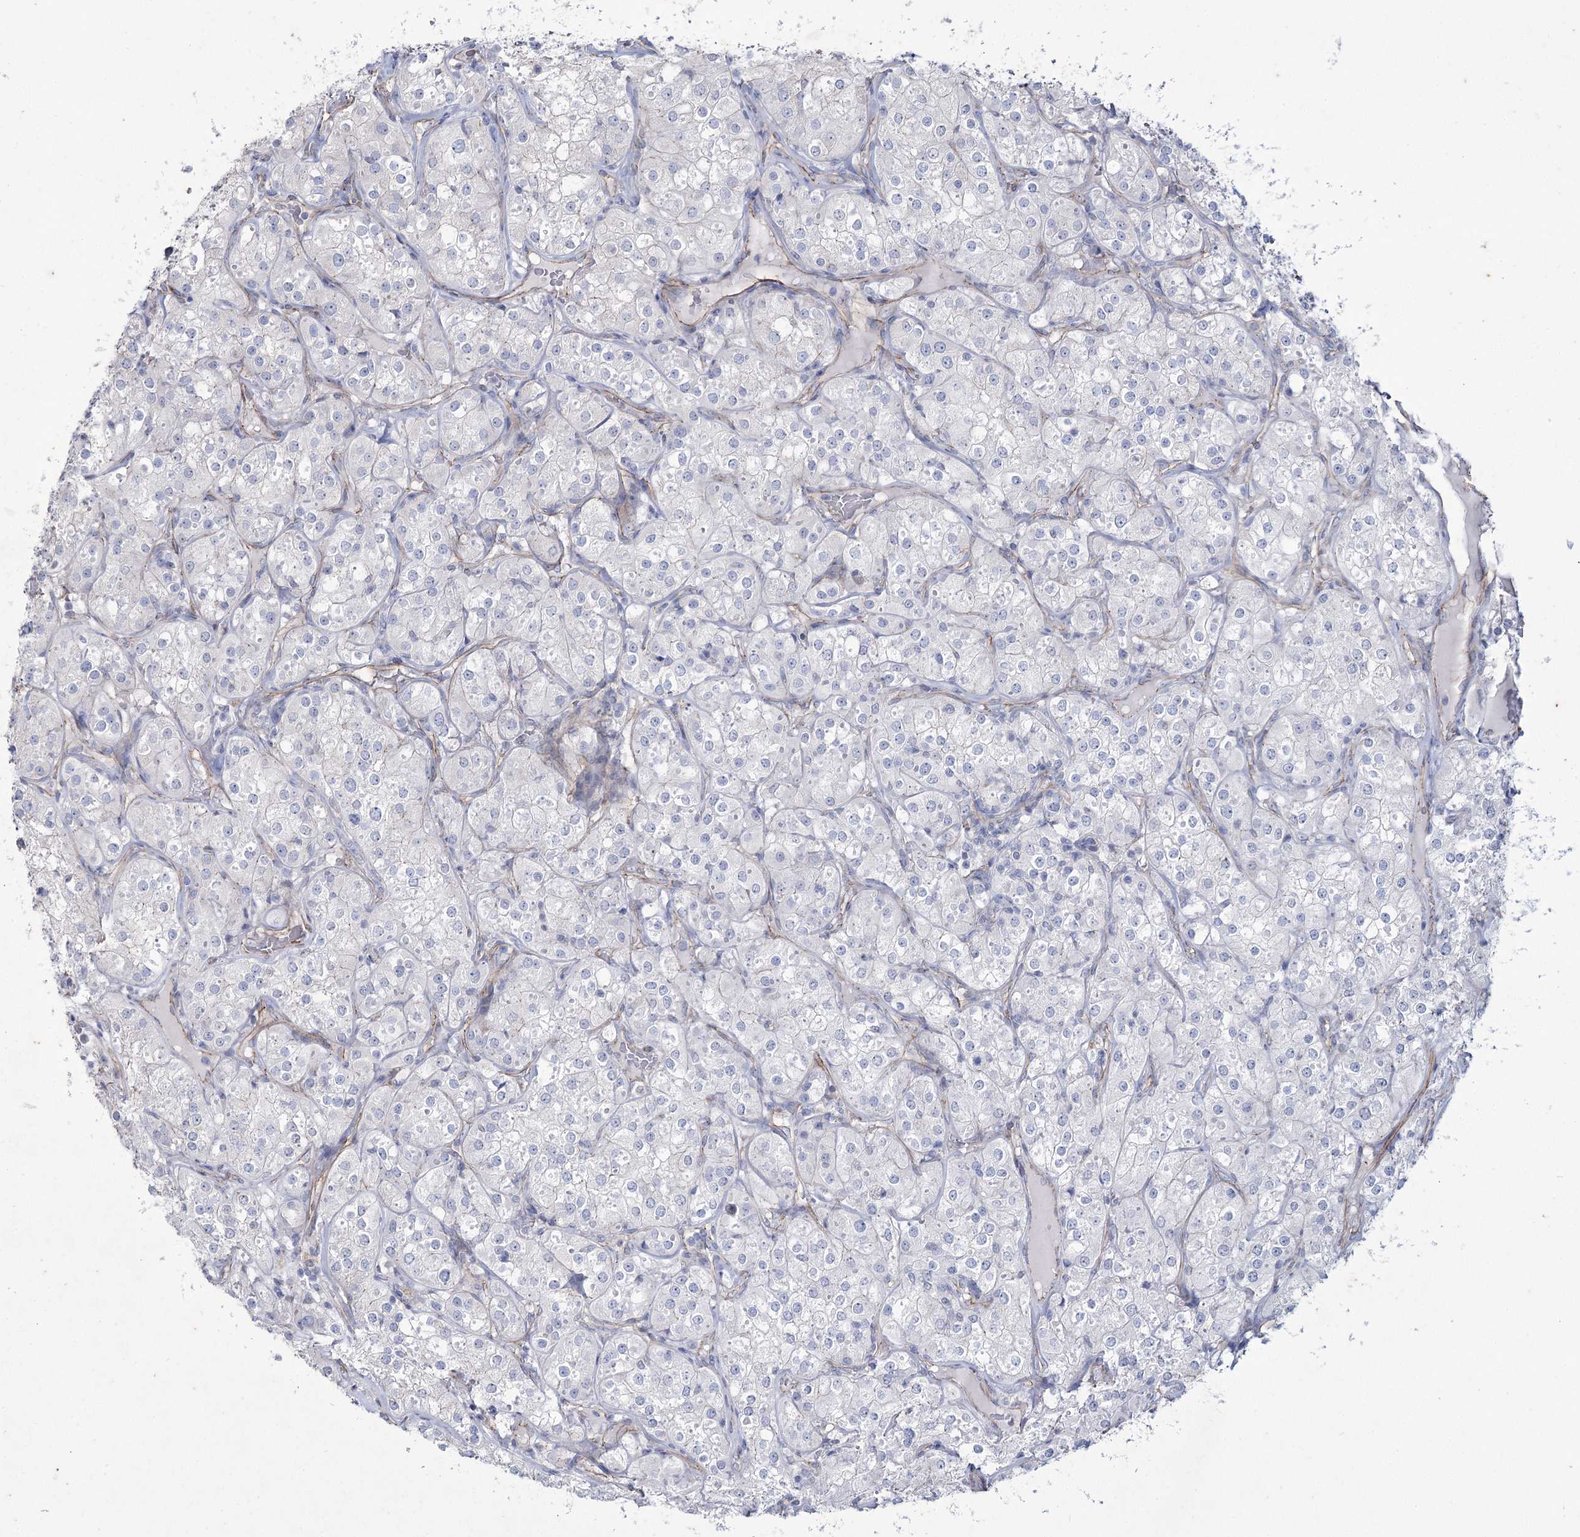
{"staining": {"intensity": "negative", "quantity": "none", "location": "none"}, "tissue": "renal cancer", "cell_type": "Tumor cells", "image_type": "cancer", "snomed": [{"axis": "morphology", "description": "Adenocarcinoma, NOS"}, {"axis": "topography", "description": "Kidney"}], "caption": "Immunohistochemistry (IHC) image of neoplastic tissue: renal adenocarcinoma stained with DAB (3,3'-diaminobenzidine) shows no significant protein expression in tumor cells.", "gene": "LDLRAD3", "patient": {"sex": "male", "age": 77}}